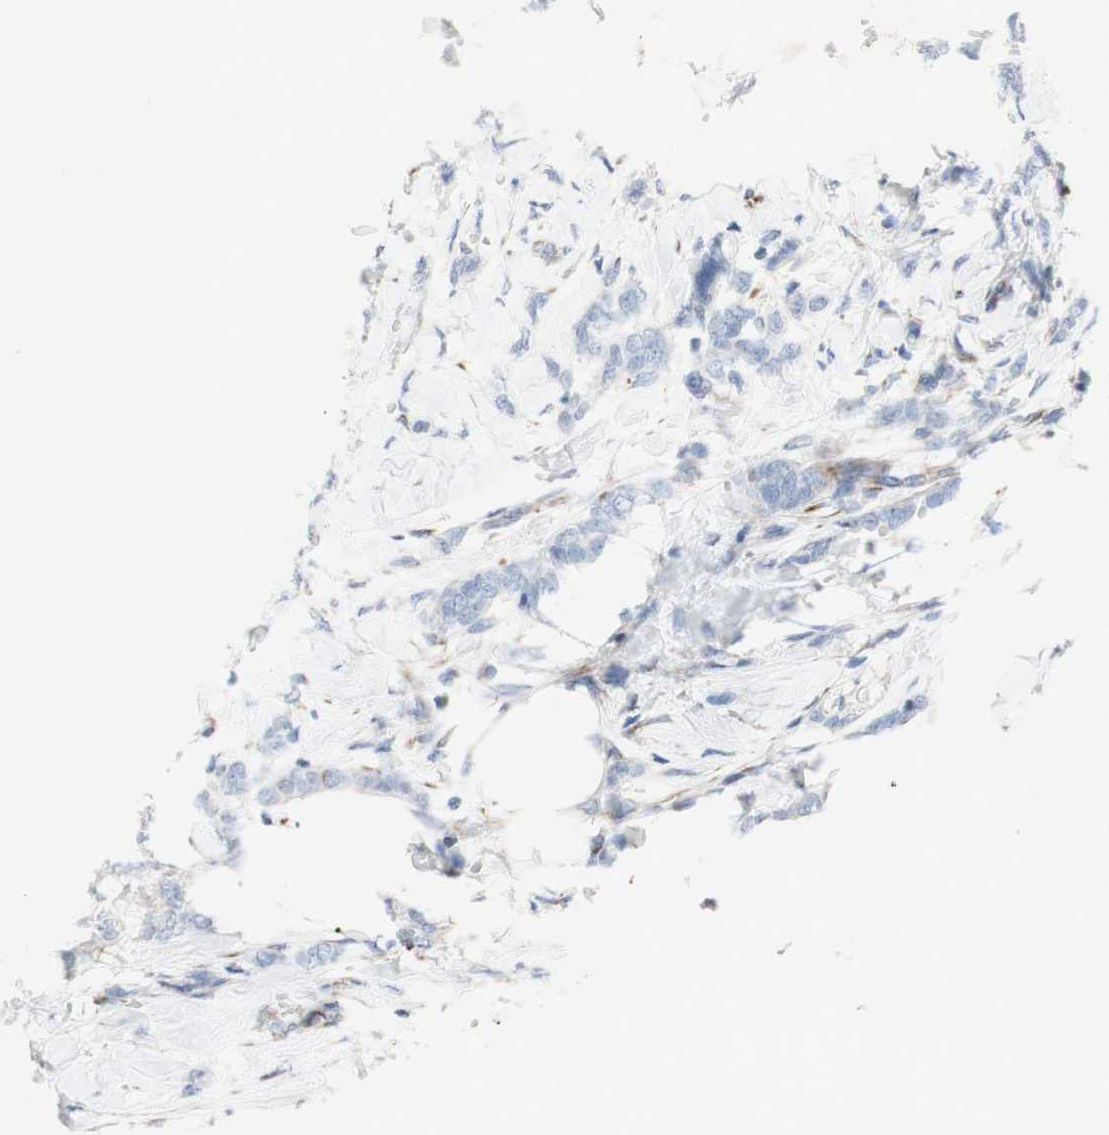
{"staining": {"intensity": "negative", "quantity": "none", "location": "none"}, "tissue": "breast cancer", "cell_type": "Tumor cells", "image_type": "cancer", "snomed": [{"axis": "morphology", "description": "Lobular carcinoma, in situ"}, {"axis": "morphology", "description": "Lobular carcinoma"}, {"axis": "topography", "description": "Breast"}], "caption": "High power microscopy micrograph of an IHC histopathology image of breast cancer (lobular carcinoma in situ), revealing no significant staining in tumor cells.", "gene": "AGPAT5", "patient": {"sex": "female", "age": 41}}